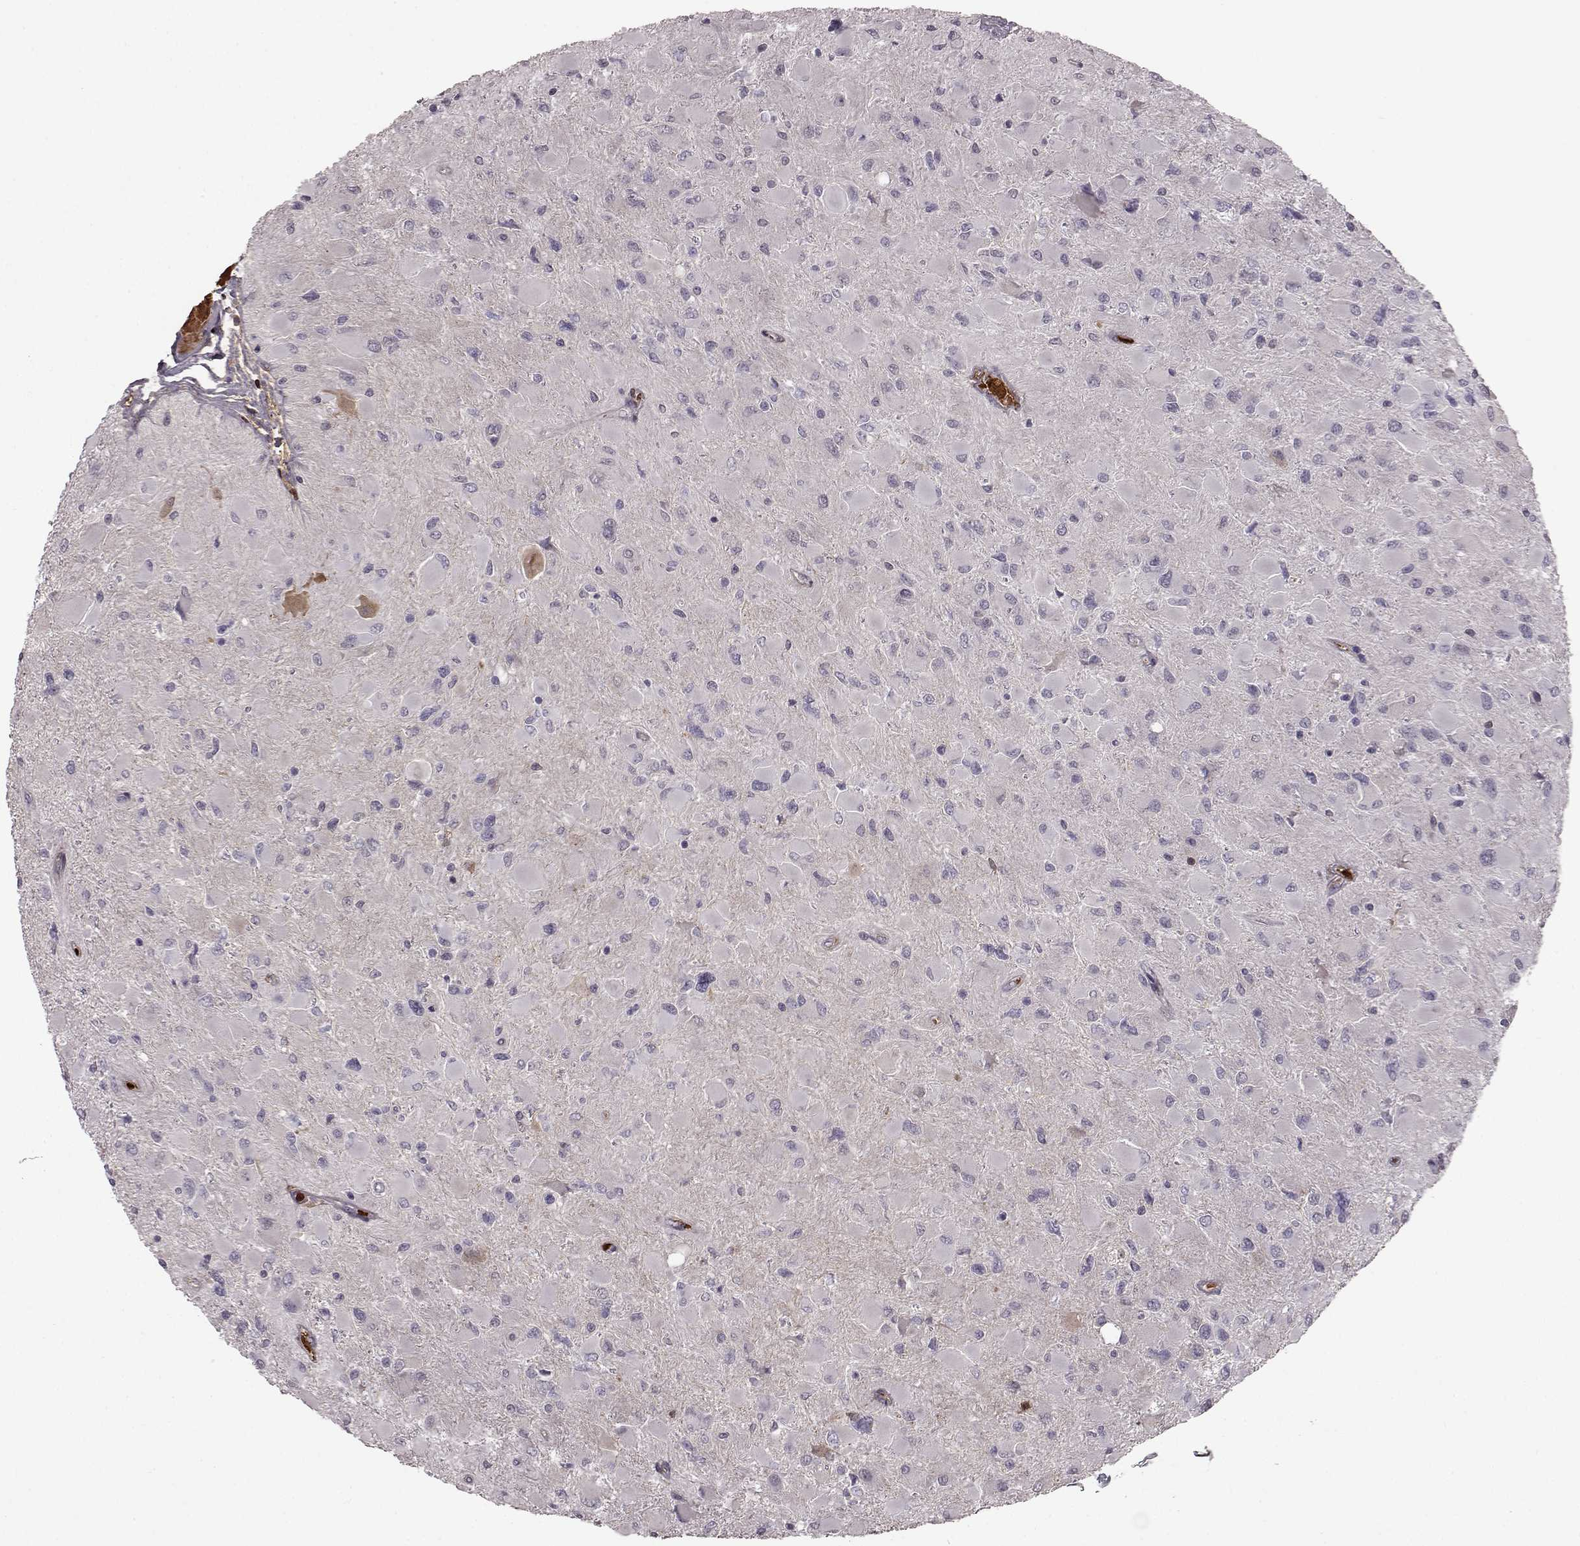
{"staining": {"intensity": "negative", "quantity": "none", "location": "none"}, "tissue": "glioma", "cell_type": "Tumor cells", "image_type": "cancer", "snomed": [{"axis": "morphology", "description": "Glioma, malignant, High grade"}, {"axis": "topography", "description": "Cerebral cortex"}], "caption": "Histopathology image shows no significant protein expression in tumor cells of malignant glioma (high-grade).", "gene": "PROP1", "patient": {"sex": "female", "age": 36}}